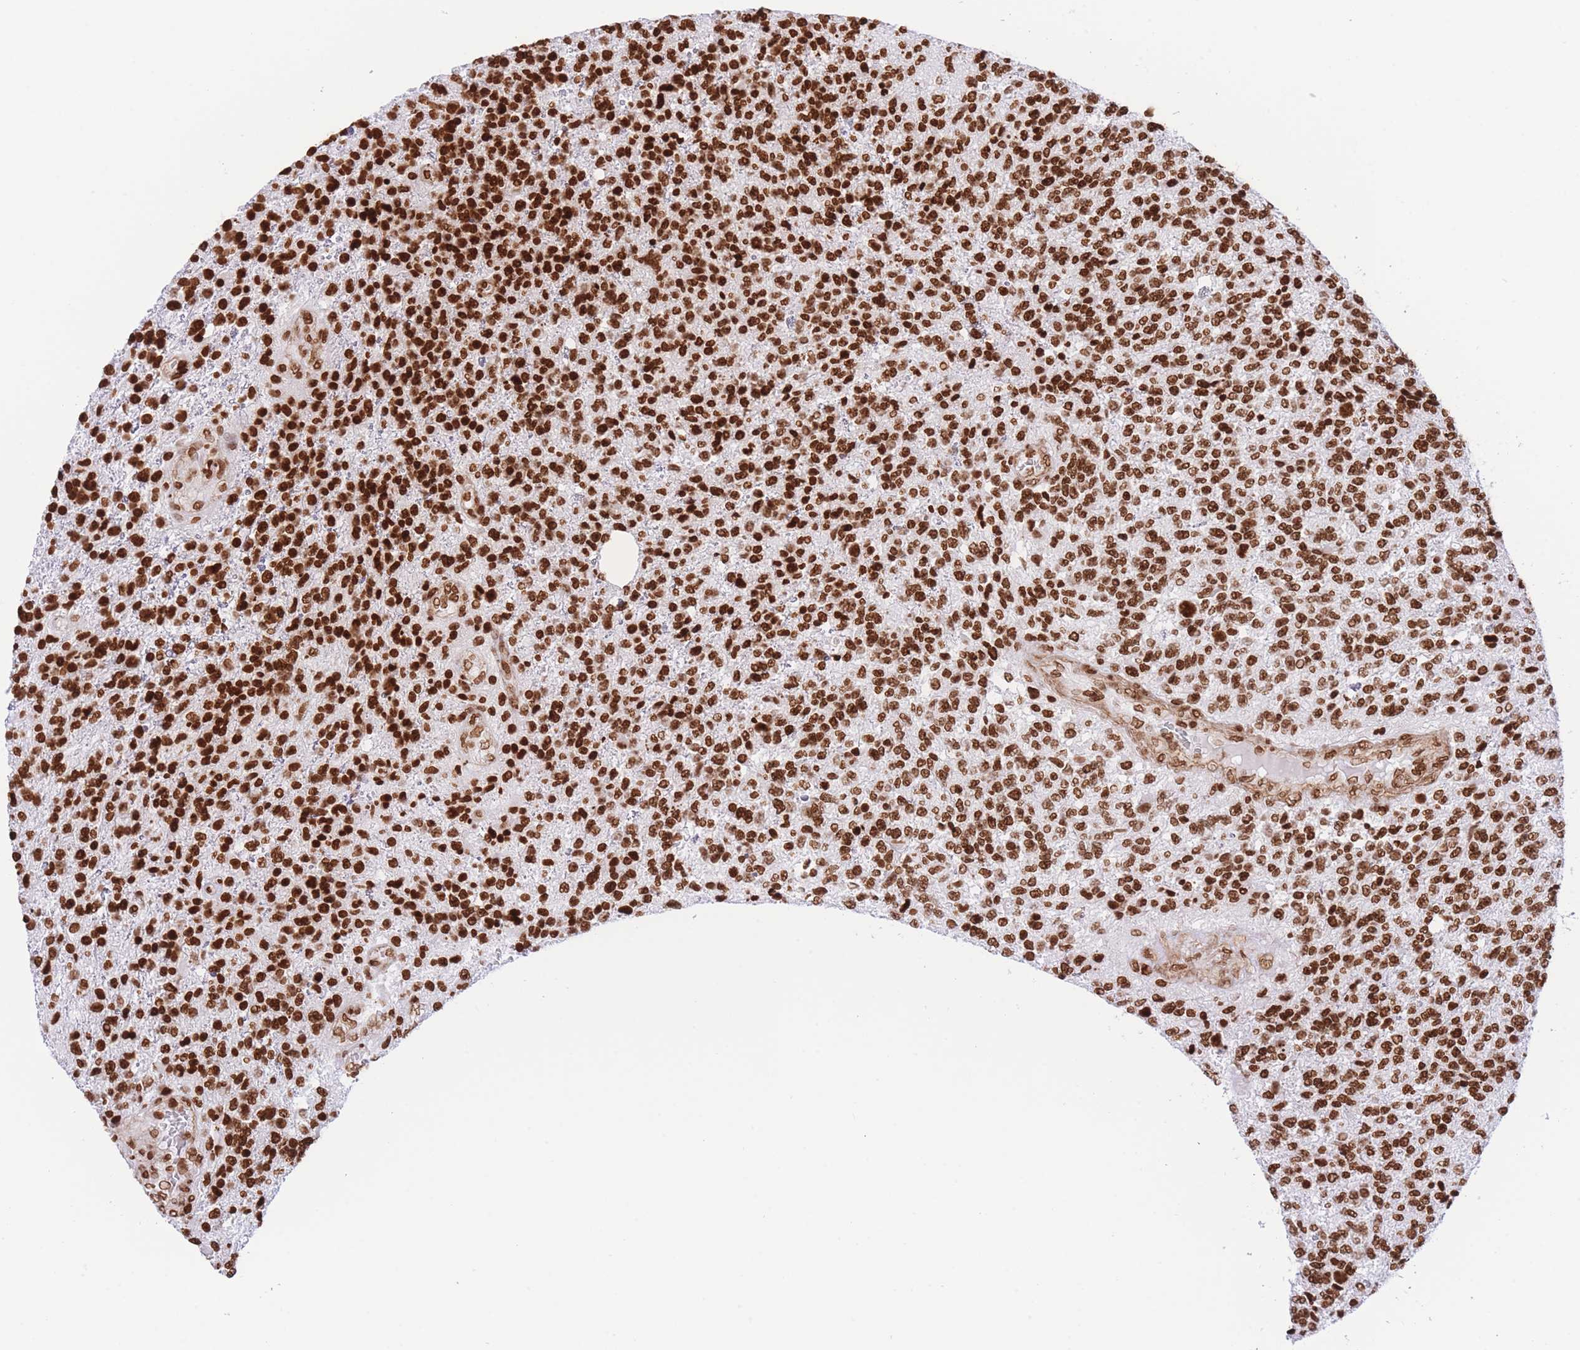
{"staining": {"intensity": "strong", "quantity": ">75%", "location": "nuclear"}, "tissue": "glioma", "cell_type": "Tumor cells", "image_type": "cancer", "snomed": [{"axis": "morphology", "description": "Glioma, malignant, High grade"}, {"axis": "topography", "description": "Brain"}], "caption": "Immunohistochemistry (IHC) staining of malignant glioma (high-grade), which exhibits high levels of strong nuclear expression in approximately >75% of tumor cells indicating strong nuclear protein positivity. The staining was performed using DAB (brown) for protein detection and nuclei were counterstained in hematoxylin (blue).", "gene": "H2BC11", "patient": {"sex": "male", "age": 56}}